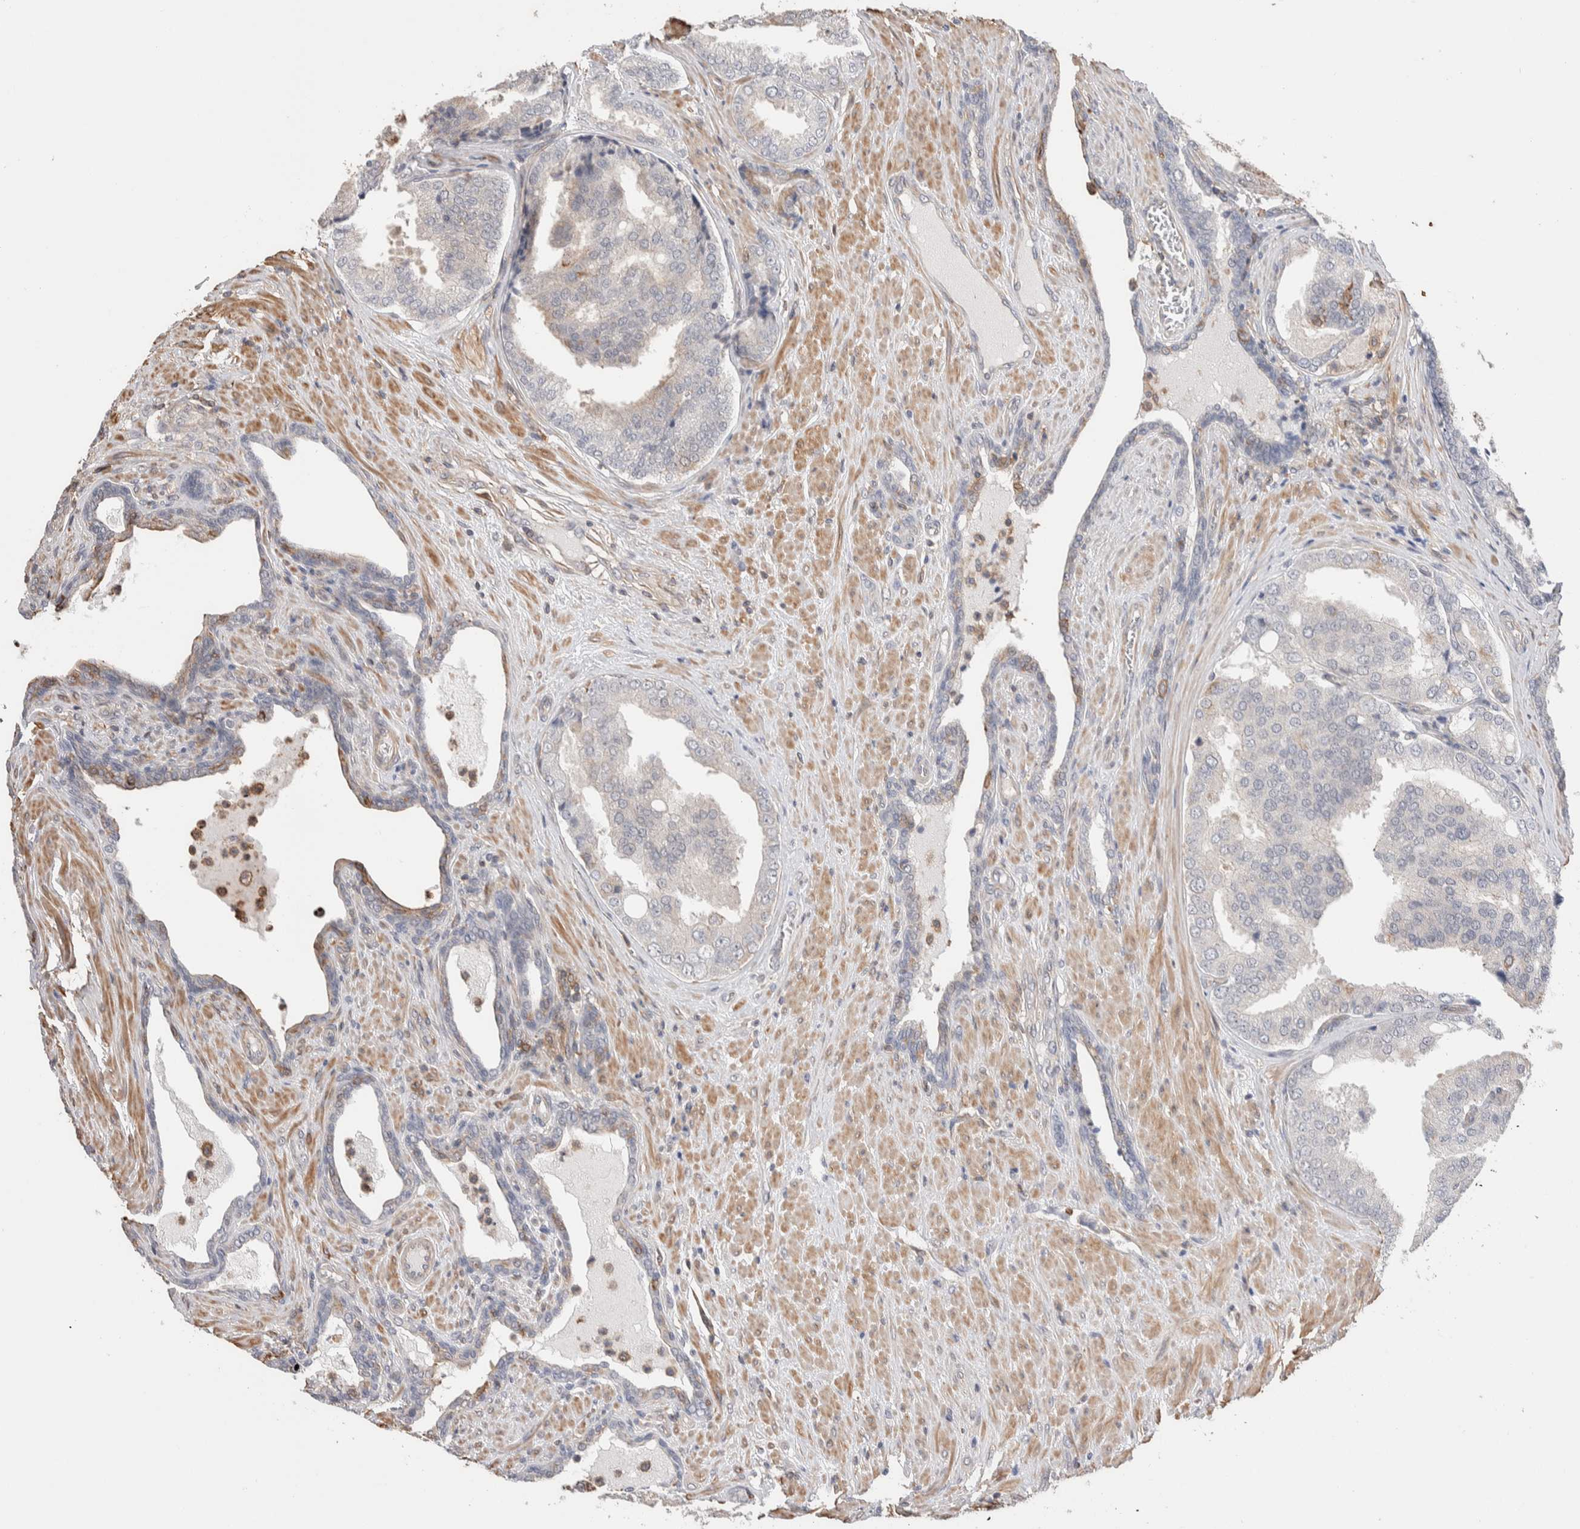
{"staining": {"intensity": "negative", "quantity": "none", "location": "none"}, "tissue": "prostate cancer", "cell_type": "Tumor cells", "image_type": "cancer", "snomed": [{"axis": "morphology", "description": "Adenocarcinoma, High grade"}, {"axis": "topography", "description": "Prostate"}], "caption": "Tumor cells show no significant staining in prostate cancer.", "gene": "ZNF704", "patient": {"sex": "male", "age": 50}}